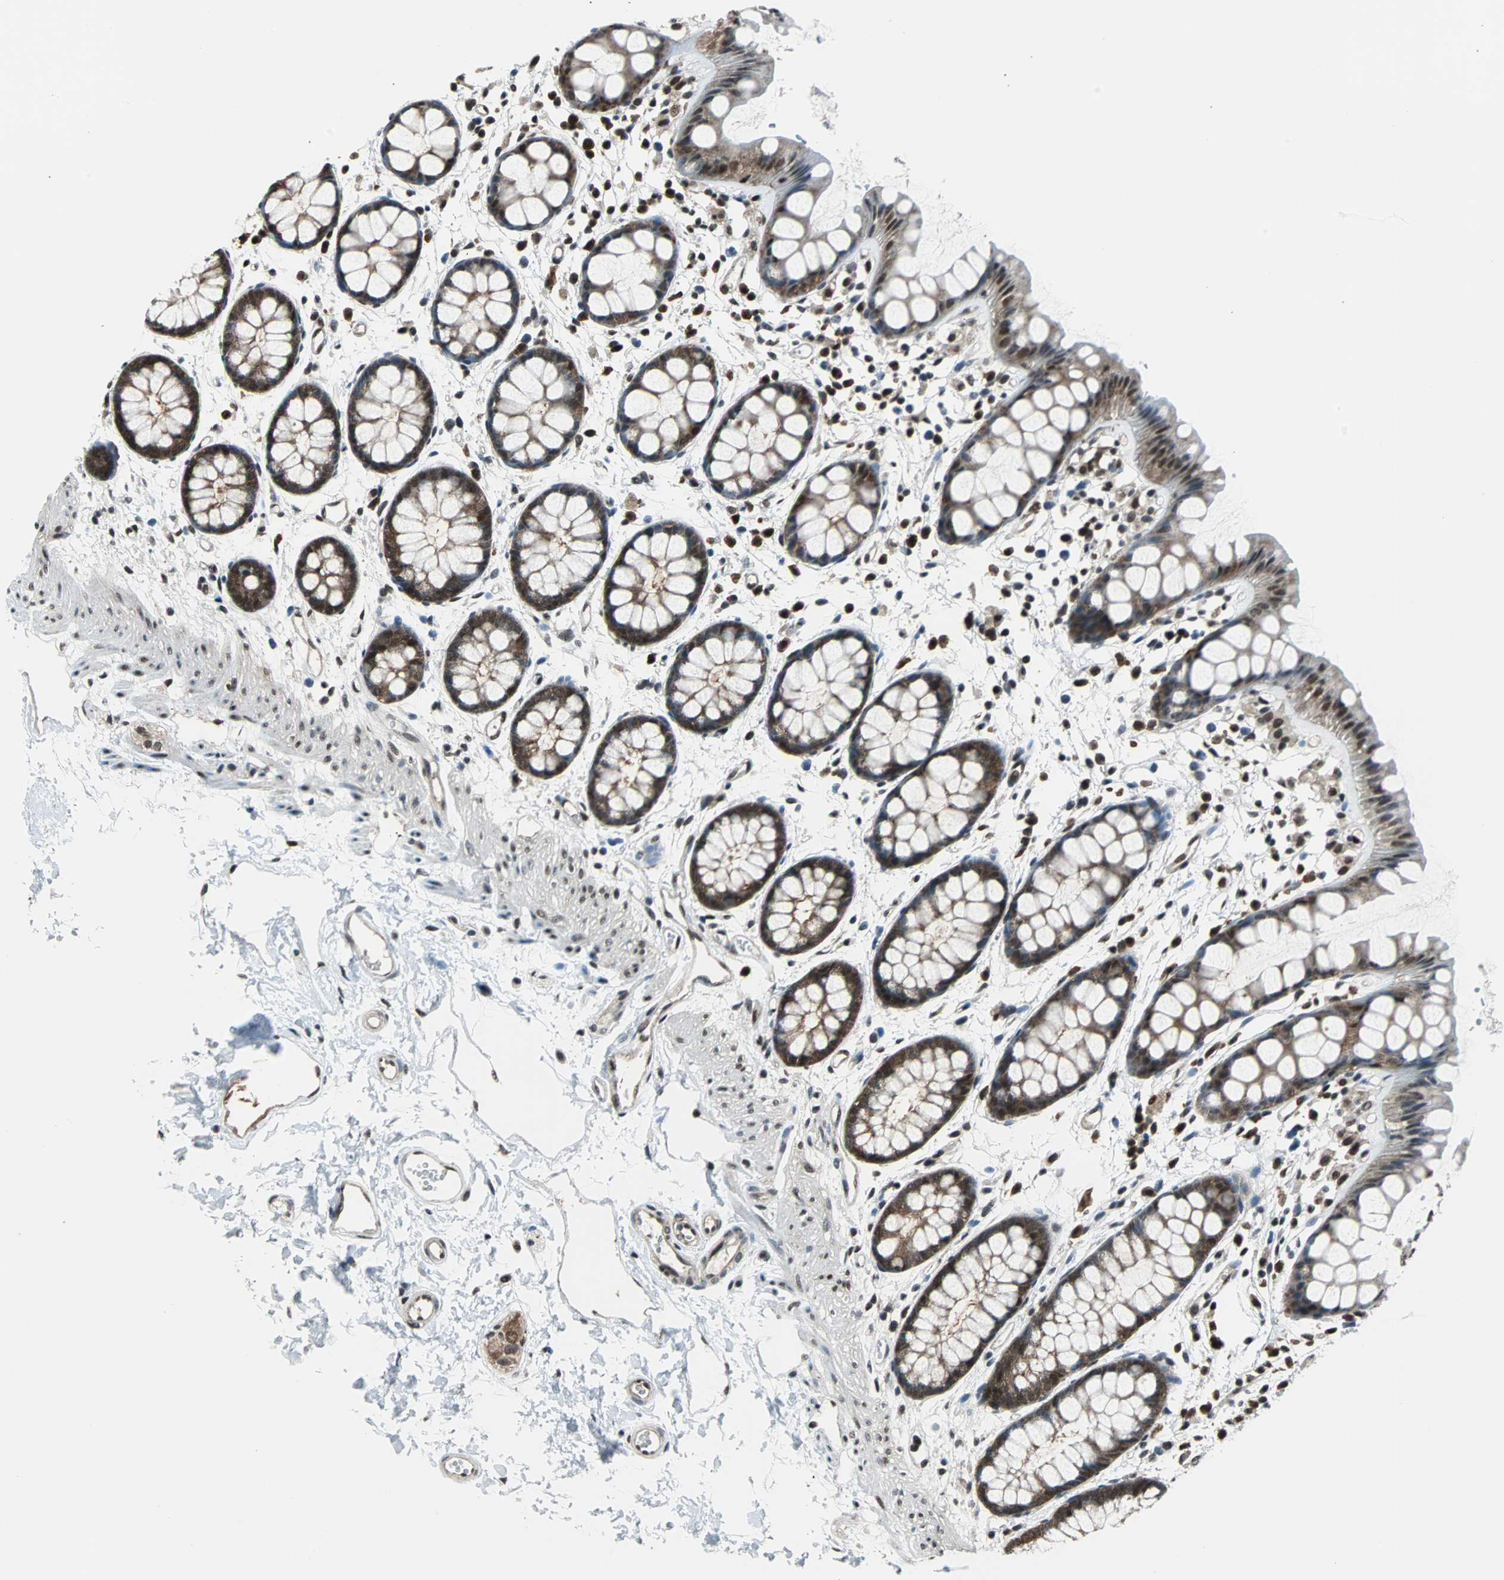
{"staining": {"intensity": "moderate", "quantity": ">75%", "location": "cytoplasmic/membranous,nuclear"}, "tissue": "rectum", "cell_type": "Glandular cells", "image_type": "normal", "snomed": [{"axis": "morphology", "description": "Normal tissue, NOS"}, {"axis": "topography", "description": "Rectum"}], "caption": "Protein expression analysis of normal human rectum reveals moderate cytoplasmic/membranous,nuclear expression in about >75% of glandular cells.", "gene": "VCP", "patient": {"sex": "female", "age": 66}}